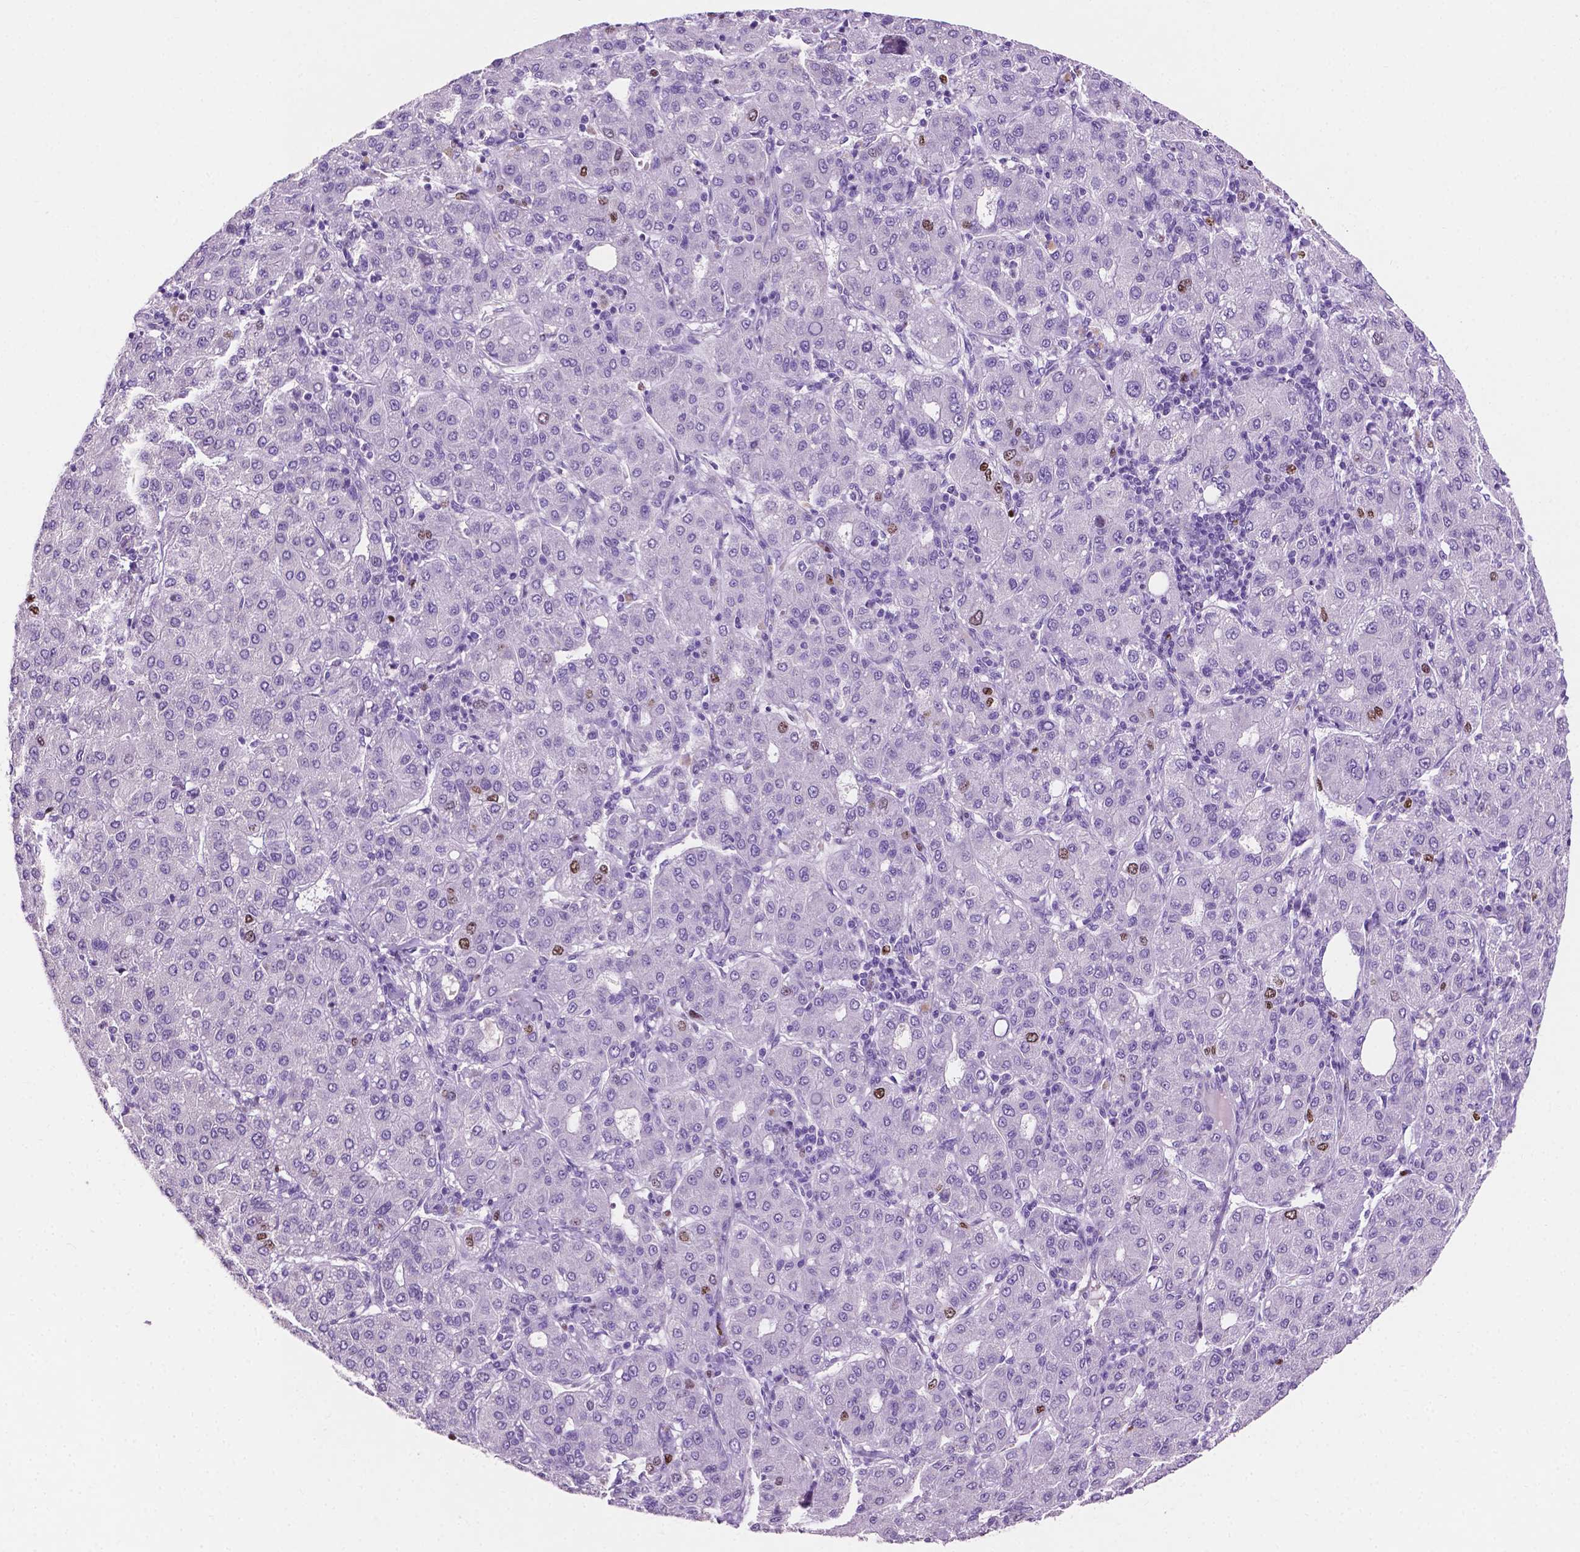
{"staining": {"intensity": "moderate", "quantity": "<25%", "location": "nuclear"}, "tissue": "liver cancer", "cell_type": "Tumor cells", "image_type": "cancer", "snomed": [{"axis": "morphology", "description": "Carcinoma, Hepatocellular, NOS"}, {"axis": "topography", "description": "Liver"}], "caption": "Protein expression analysis of human liver hepatocellular carcinoma reveals moderate nuclear positivity in about <25% of tumor cells. (brown staining indicates protein expression, while blue staining denotes nuclei).", "gene": "SIAH2", "patient": {"sex": "male", "age": 65}}